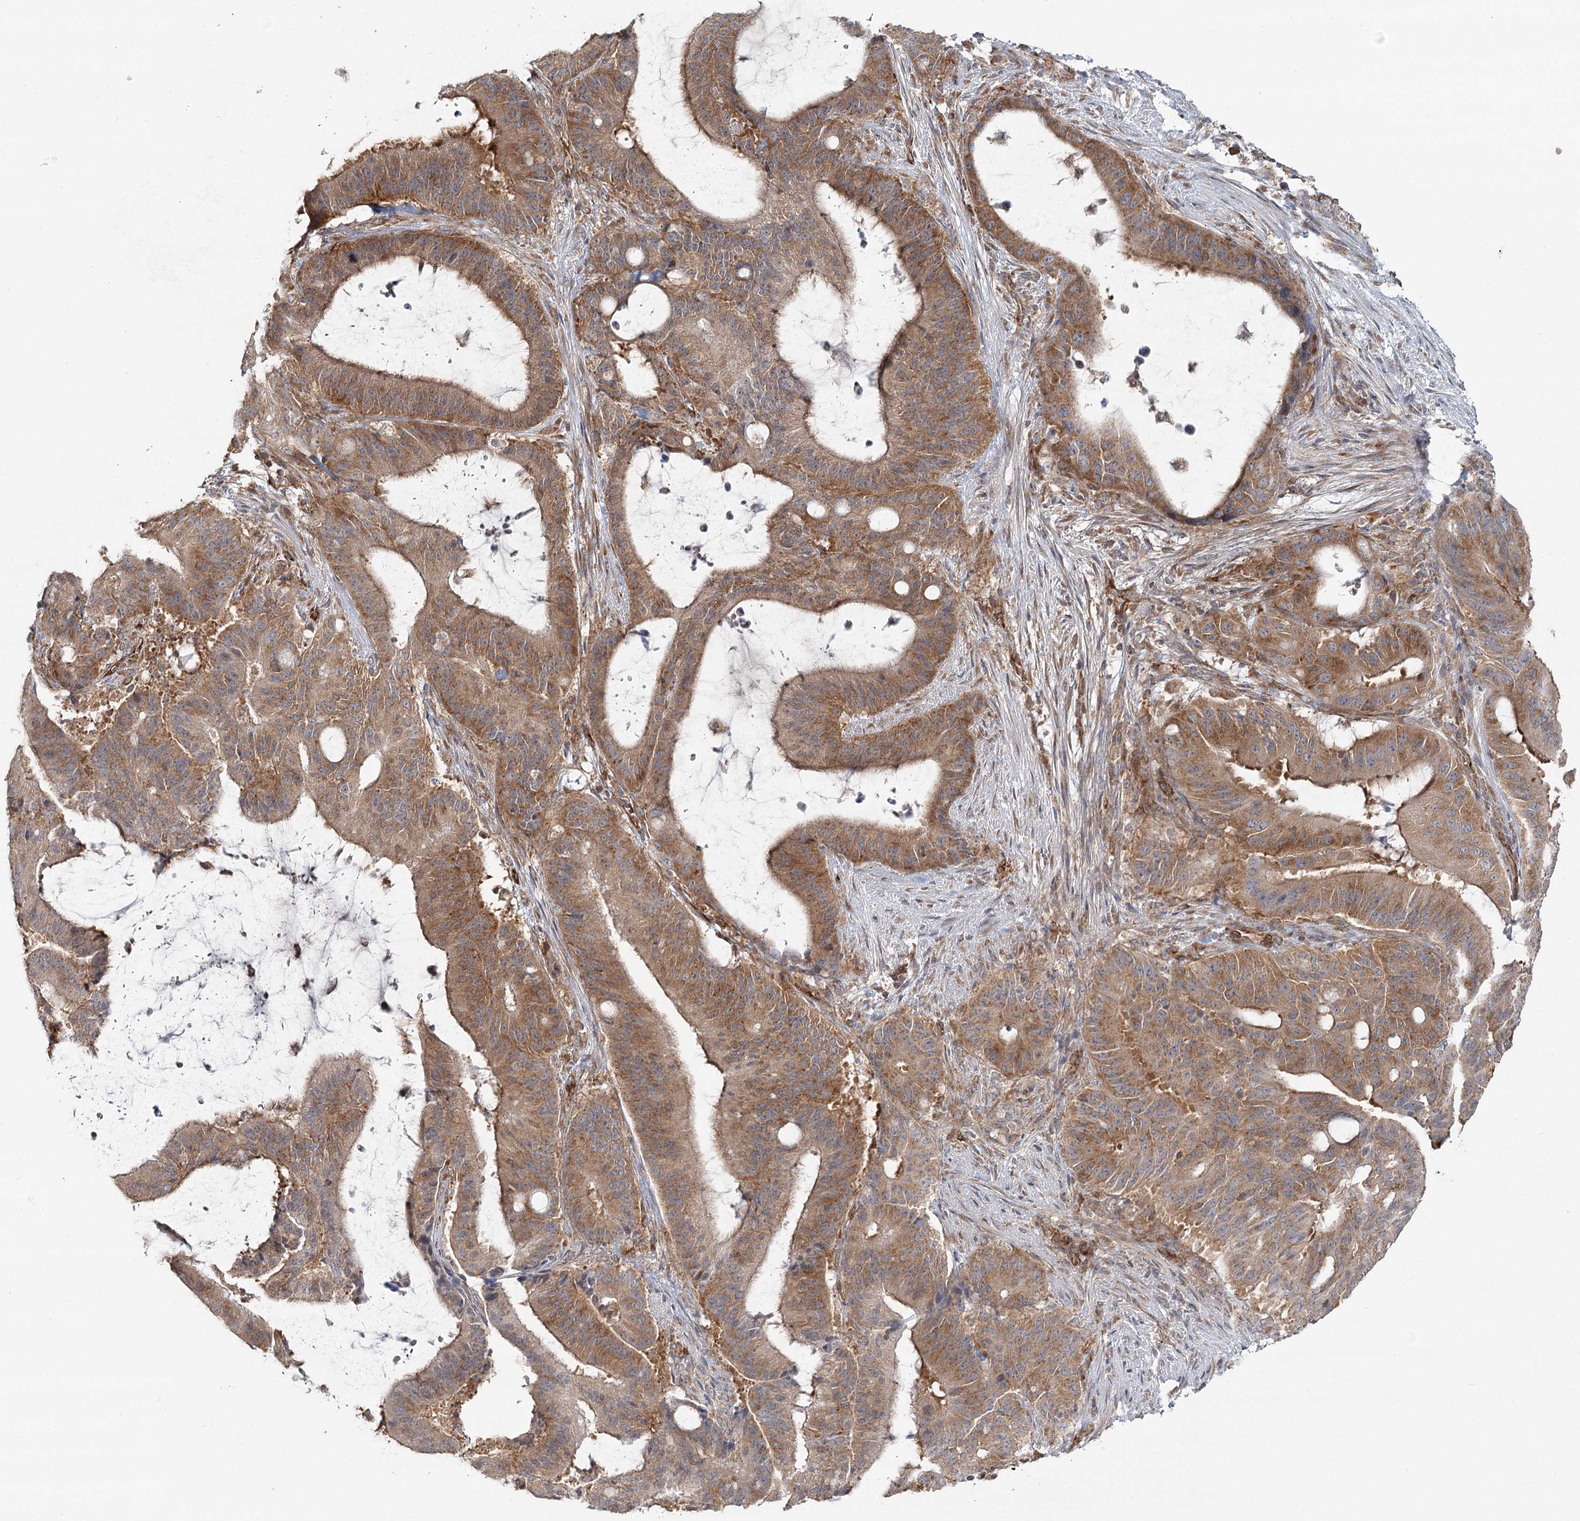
{"staining": {"intensity": "moderate", "quantity": ">75%", "location": "cytoplasmic/membranous"}, "tissue": "liver cancer", "cell_type": "Tumor cells", "image_type": "cancer", "snomed": [{"axis": "morphology", "description": "Normal tissue, NOS"}, {"axis": "morphology", "description": "Cholangiocarcinoma"}, {"axis": "topography", "description": "Liver"}, {"axis": "topography", "description": "Peripheral nerve tissue"}], "caption": "A histopathology image showing moderate cytoplasmic/membranous positivity in about >75% of tumor cells in liver cancer, as visualized by brown immunohistochemical staining.", "gene": "OTUD4", "patient": {"sex": "female", "age": 73}}